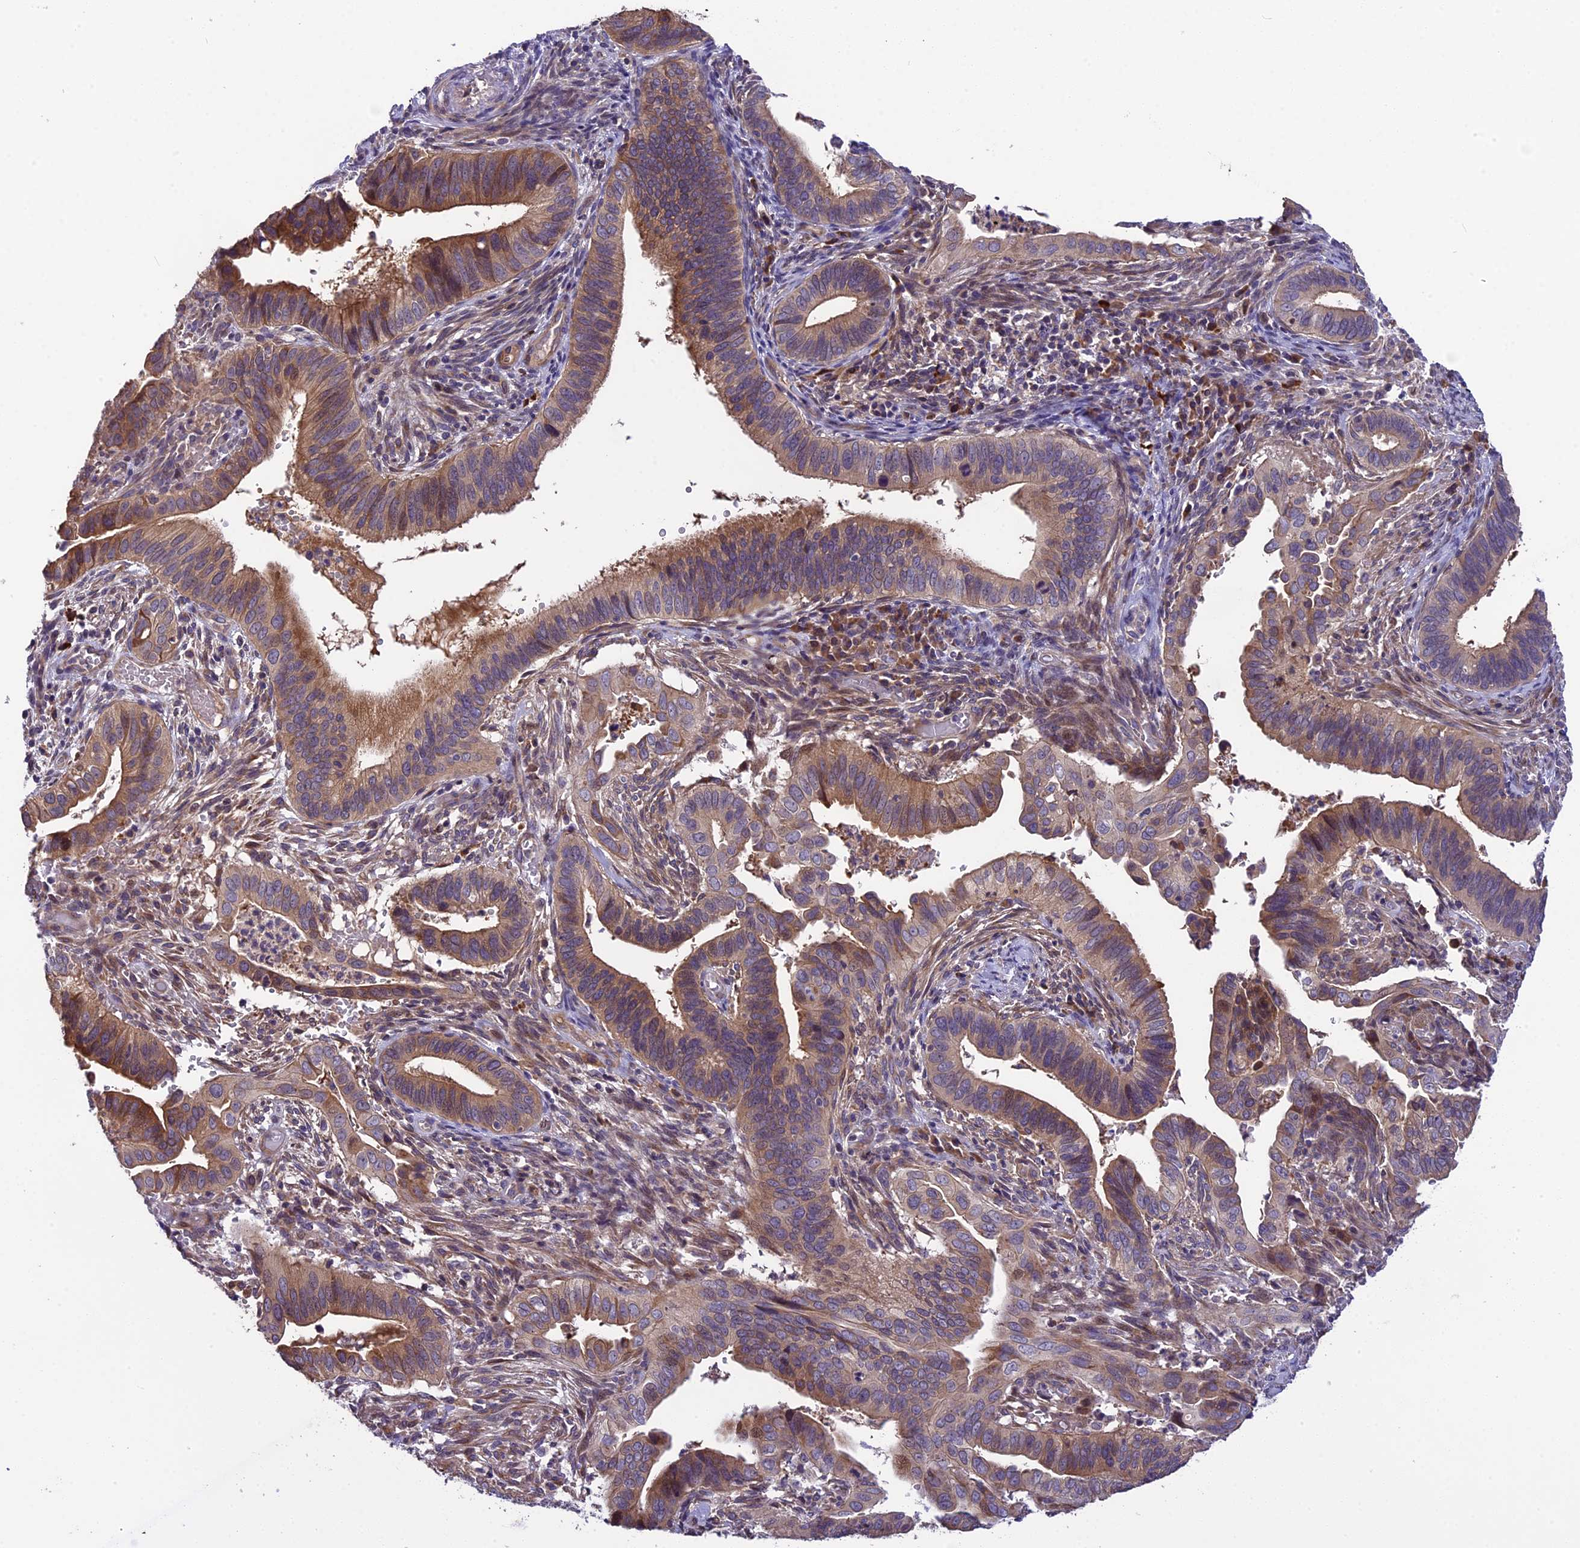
{"staining": {"intensity": "moderate", "quantity": ">75%", "location": "cytoplasmic/membranous"}, "tissue": "cervical cancer", "cell_type": "Tumor cells", "image_type": "cancer", "snomed": [{"axis": "morphology", "description": "Adenocarcinoma, NOS"}, {"axis": "topography", "description": "Cervix"}], "caption": "Protein expression analysis of cervical cancer (adenocarcinoma) displays moderate cytoplasmic/membranous positivity in approximately >75% of tumor cells.", "gene": "ABCC10", "patient": {"sex": "female", "age": 42}}